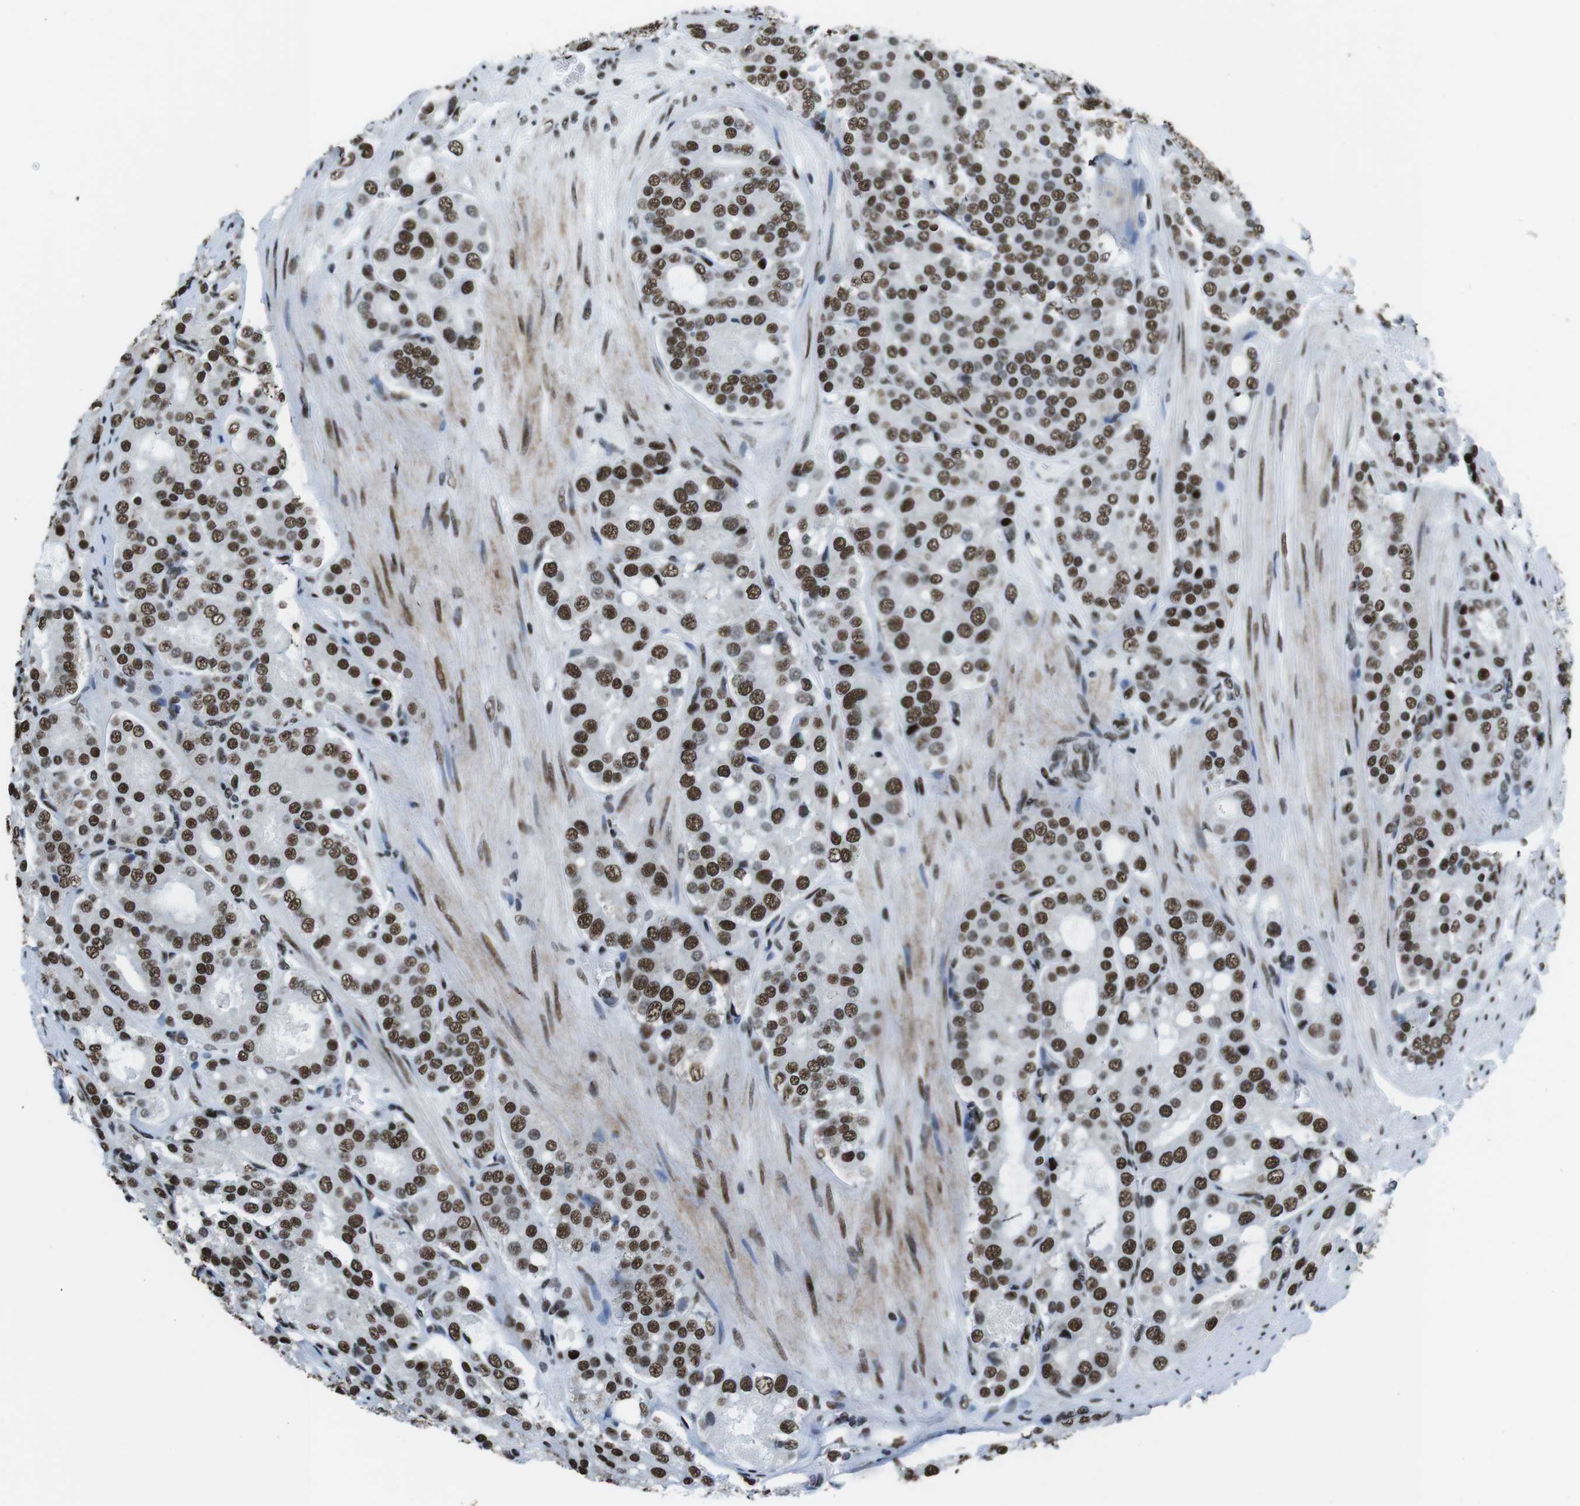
{"staining": {"intensity": "strong", "quantity": ">75%", "location": "nuclear"}, "tissue": "prostate cancer", "cell_type": "Tumor cells", "image_type": "cancer", "snomed": [{"axis": "morphology", "description": "Adenocarcinoma, High grade"}, {"axis": "topography", "description": "Prostate"}], "caption": "High-magnification brightfield microscopy of high-grade adenocarcinoma (prostate) stained with DAB (3,3'-diaminobenzidine) (brown) and counterstained with hematoxylin (blue). tumor cells exhibit strong nuclear positivity is identified in about>75% of cells.", "gene": "CITED2", "patient": {"sex": "male", "age": 65}}